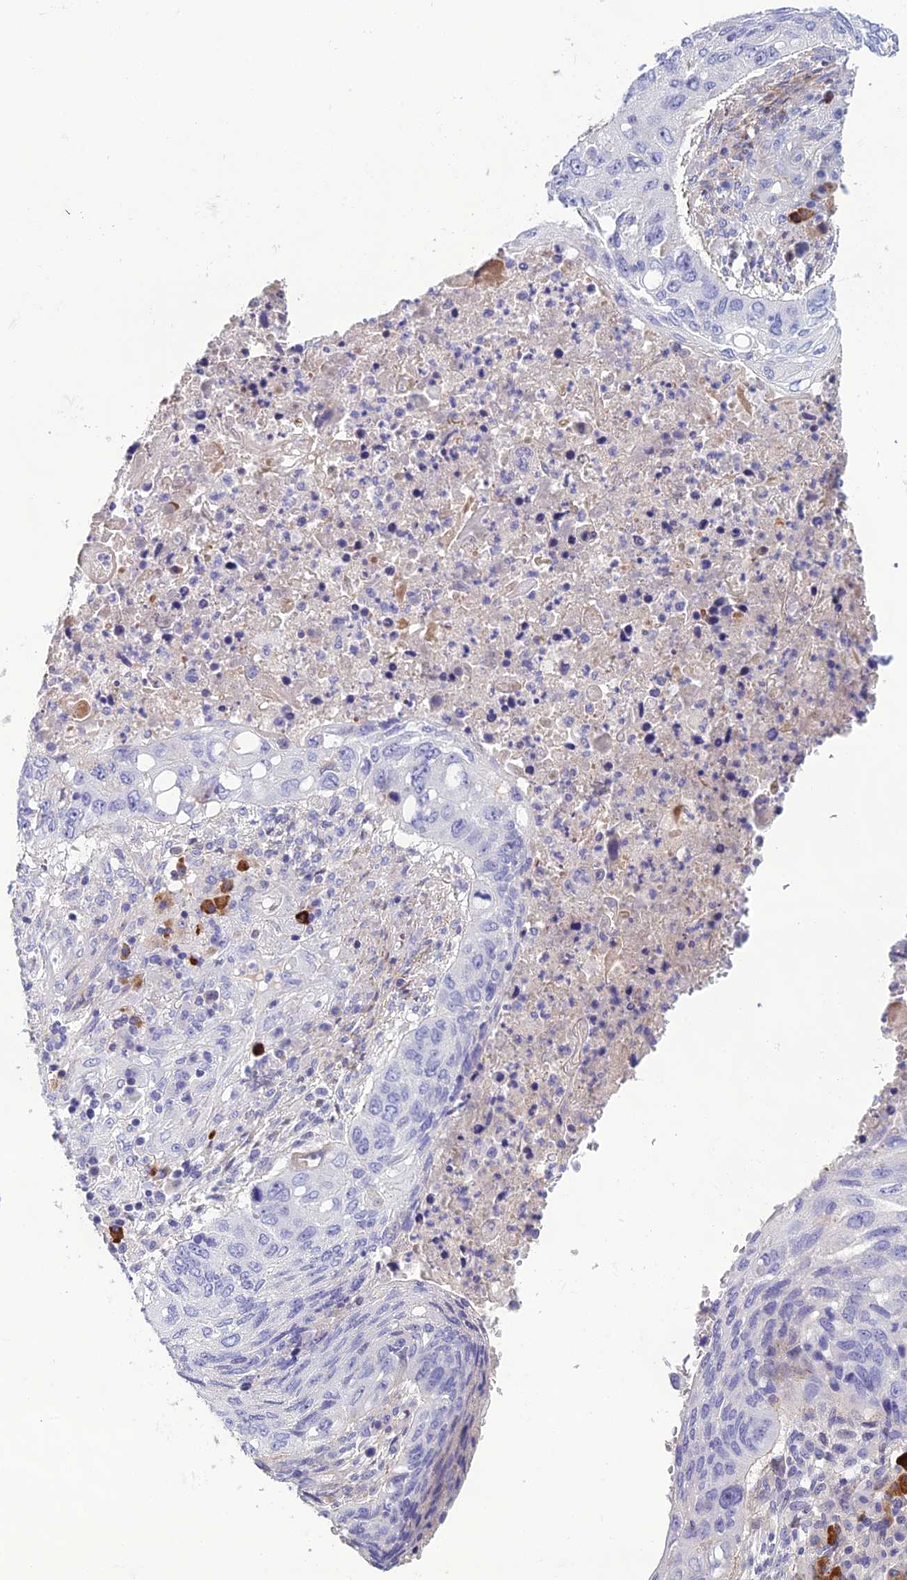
{"staining": {"intensity": "negative", "quantity": "none", "location": "none"}, "tissue": "lung cancer", "cell_type": "Tumor cells", "image_type": "cancer", "snomed": [{"axis": "morphology", "description": "Squamous cell carcinoma, NOS"}, {"axis": "topography", "description": "Lung"}], "caption": "High power microscopy micrograph of an immunohistochemistry (IHC) image of lung squamous cell carcinoma, revealing no significant positivity in tumor cells.", "gene": "OR56B1", "patient": {"sex": "female", "age": 63}}